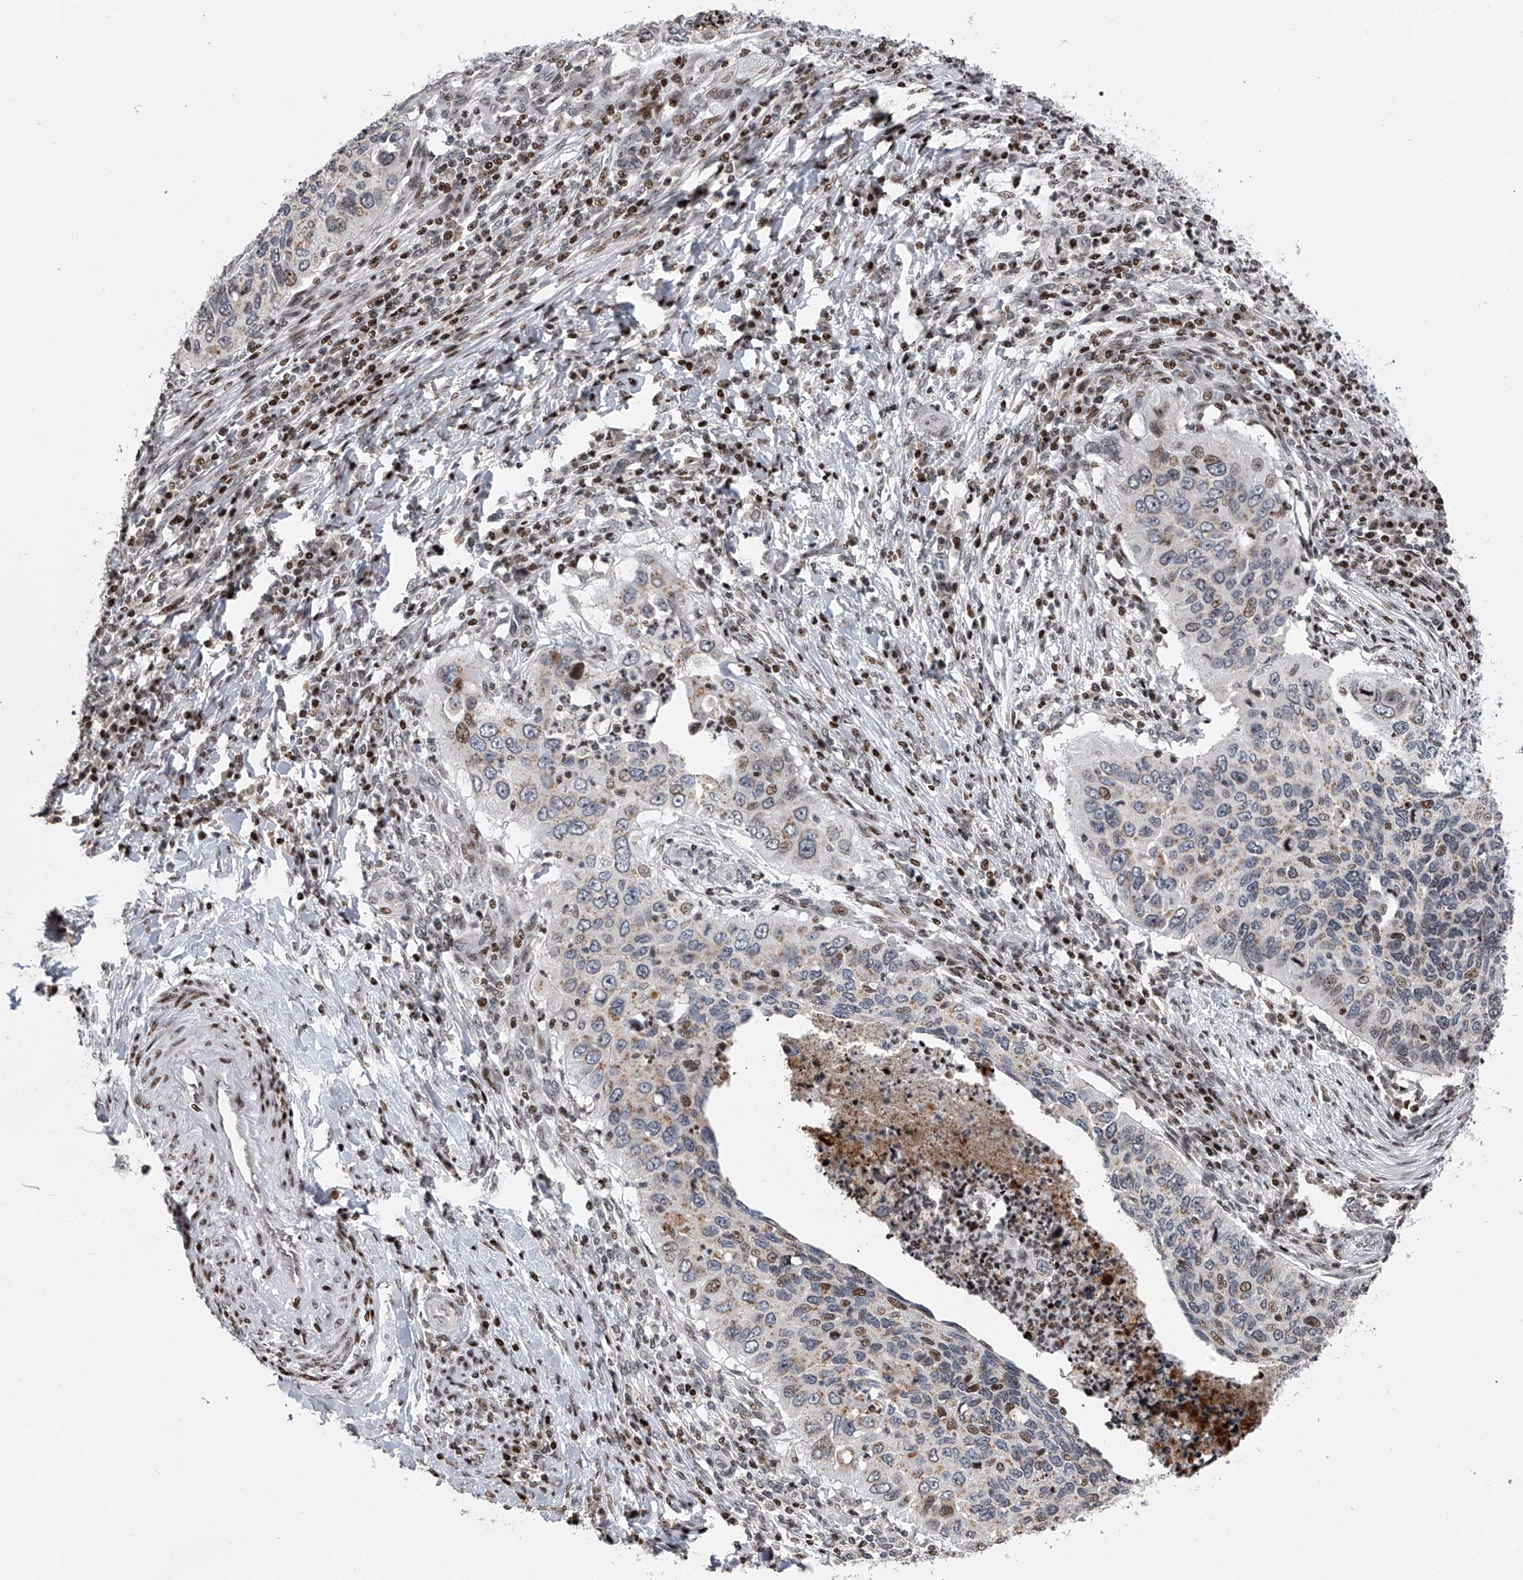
{"staining": {"intensity": "weak", "quantity": "<25%", "location": "nuclear"}, "tissue": "cervical cancer", "cell_type": "Tumor cells", "image_type": "cancer", "snomed": [{"axis": "morphology", "description": "Squamous cell carcinoma, NOS"}, {"axis": "topography", "description": "Cervix"}], "caption": "Tumor cells show no significant expression in cervical cancer (squamous cell carcinoma). (Immunohistochemistry, brightfield microscopy, high magnification).", "gene": "RWDD2A", "patient": {"sex": "female", "age": 38}}